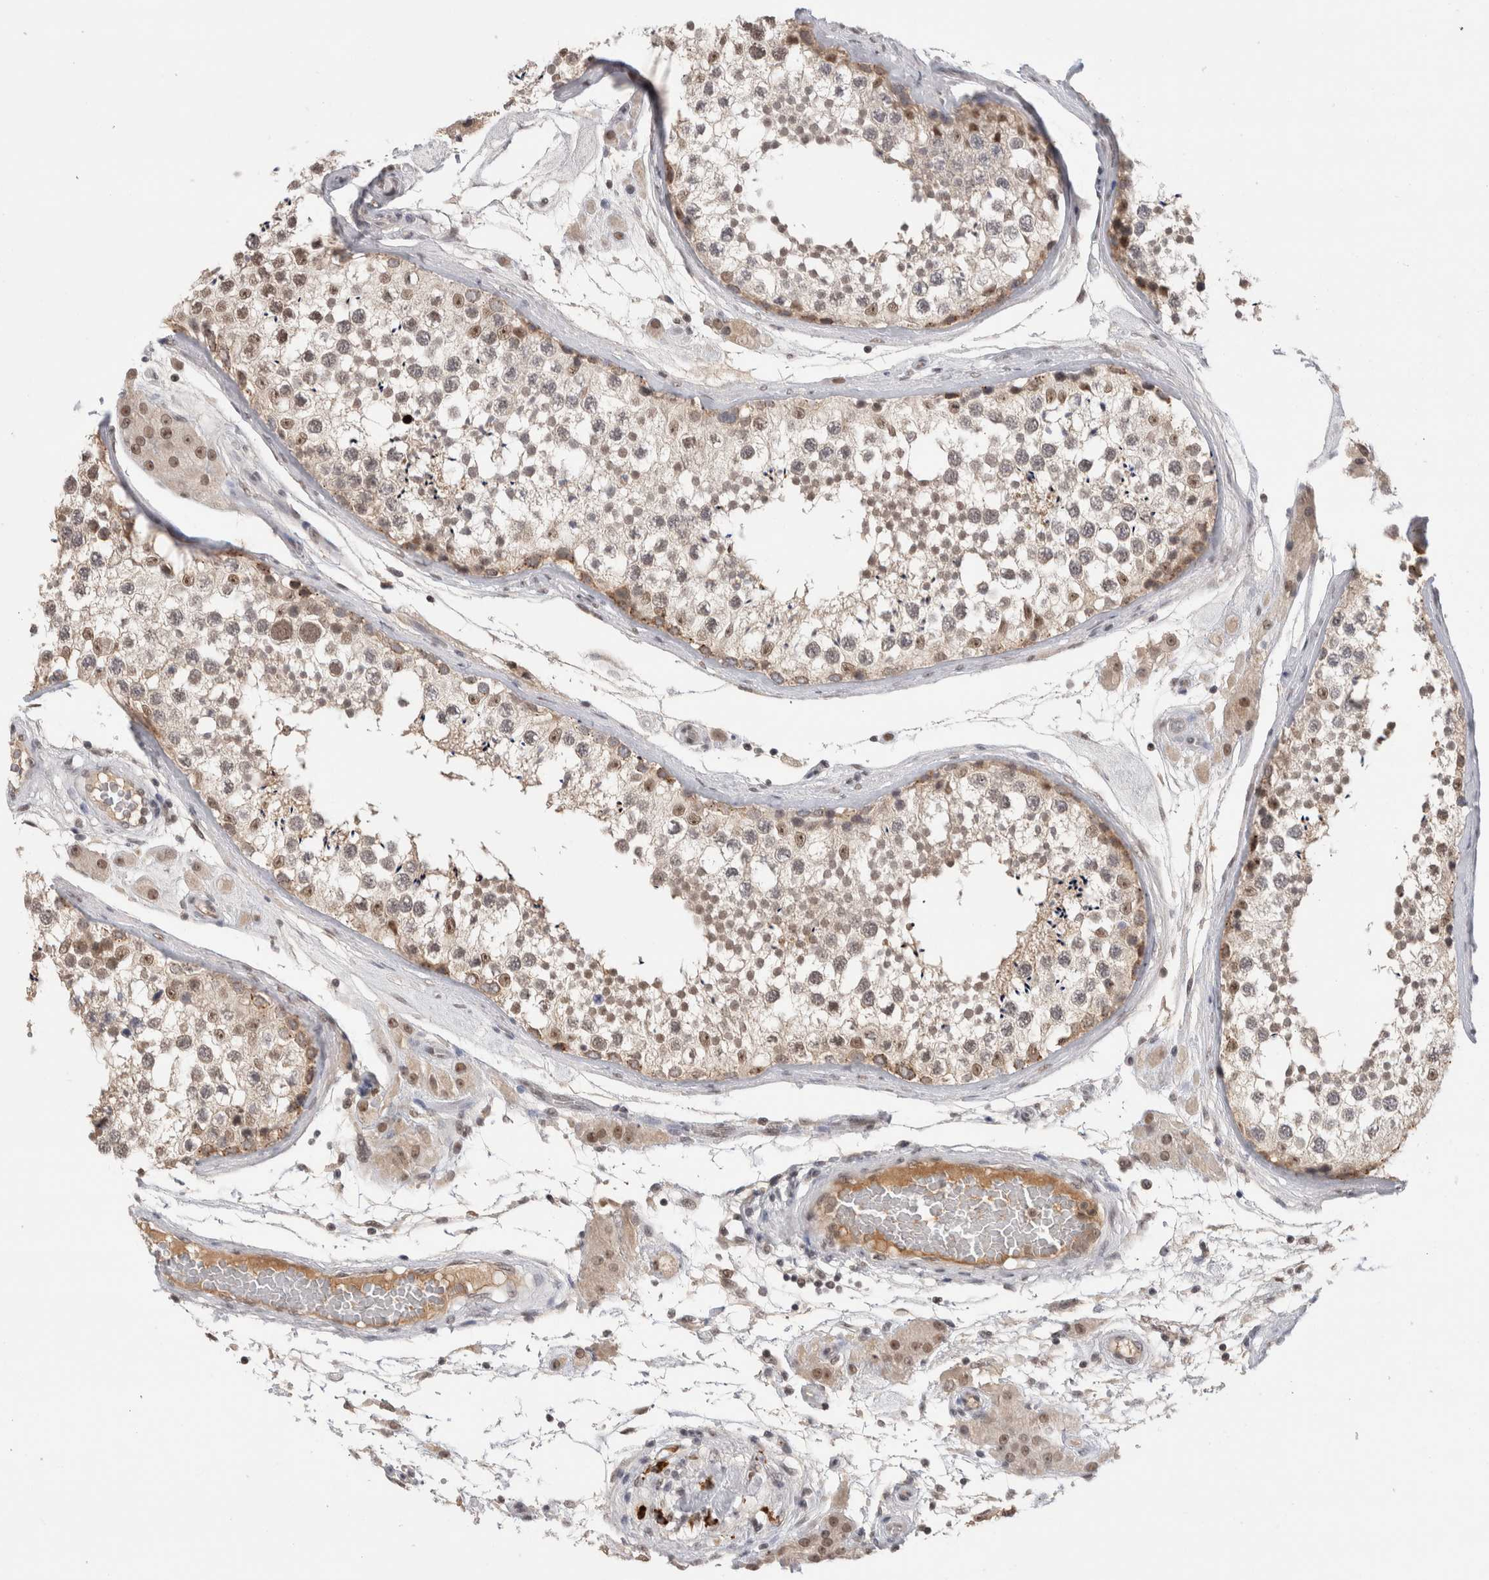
{"staining": {"intensity": "weak", "quantity": "<25%", "location": "cytoplasmic/membranous"}, "tissue": "testis", "cell_type": "Cells in seminiferous ducts", "image_type": "normal", "snomed": [{"axis": "morphology", "description": "Normal tissue, NOS"}, {"axis": "topography", "description": "Testis"}], "caption": "IHC of benign human testis exhibits no staining in cells in seminiferous ducts.", "gene": "ZNF24", "patient": {"sex": "male", "age": 46}}